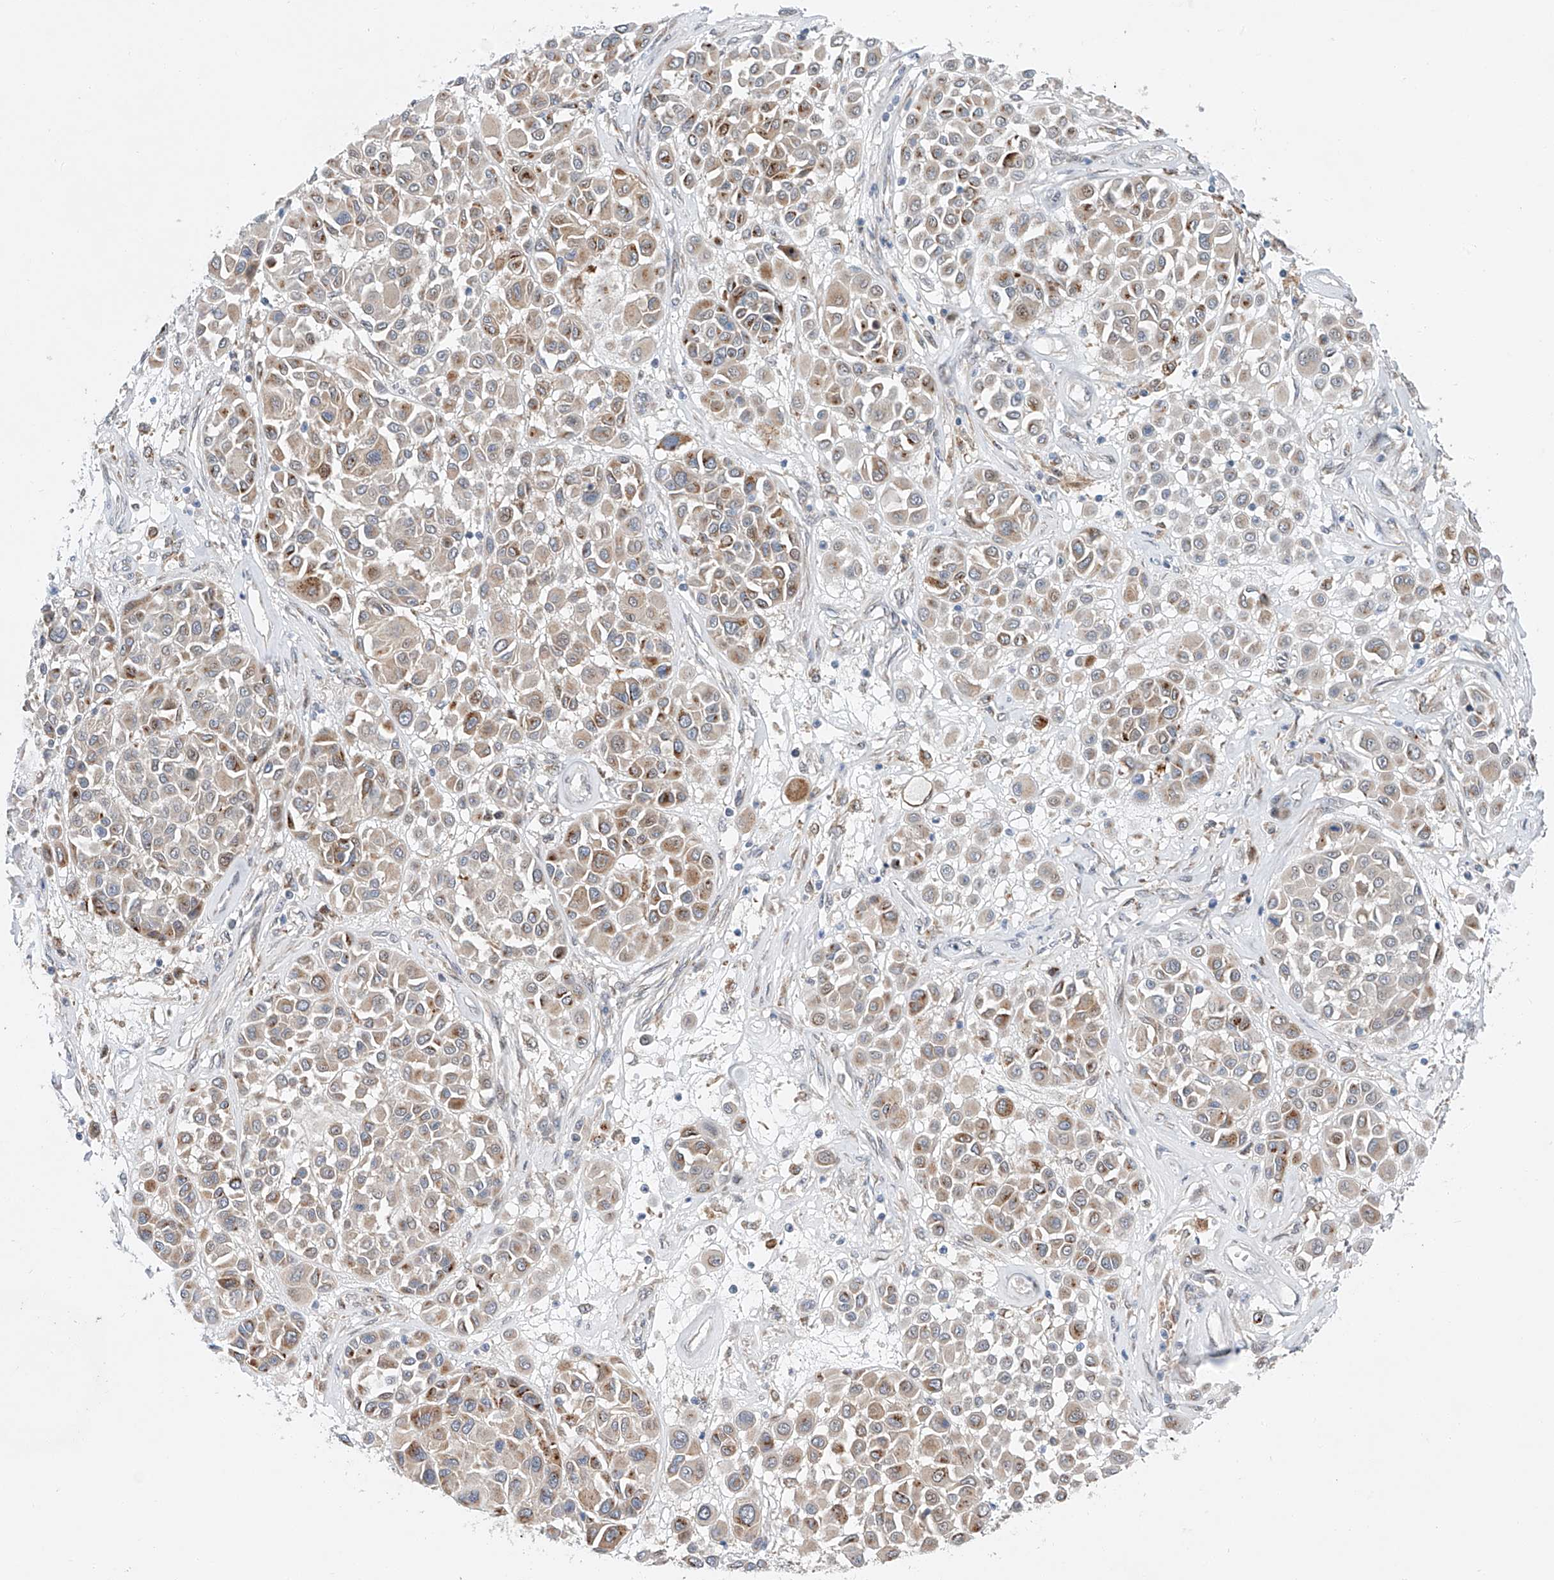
{"staining": {"intensity": "moderate", "quantity": "<25%", "location": "cytoplasmic/membranous"}, "tissue": "melanoma", "cell_type": "Tumor cells", "image_type": "cancer", "snomed": [{"axis": "morphology", "description": "Malignant melanoma, Metastatic site"}, {"axis": "topography", "description": "Soft tissue"}], "caption": "Tumor cells reveal moderate cytoplasmic/membranous staining in about <25% of cells in melanoma.", "gene": "CLDND1", "patient": {"sex": "male", "age": 41}}